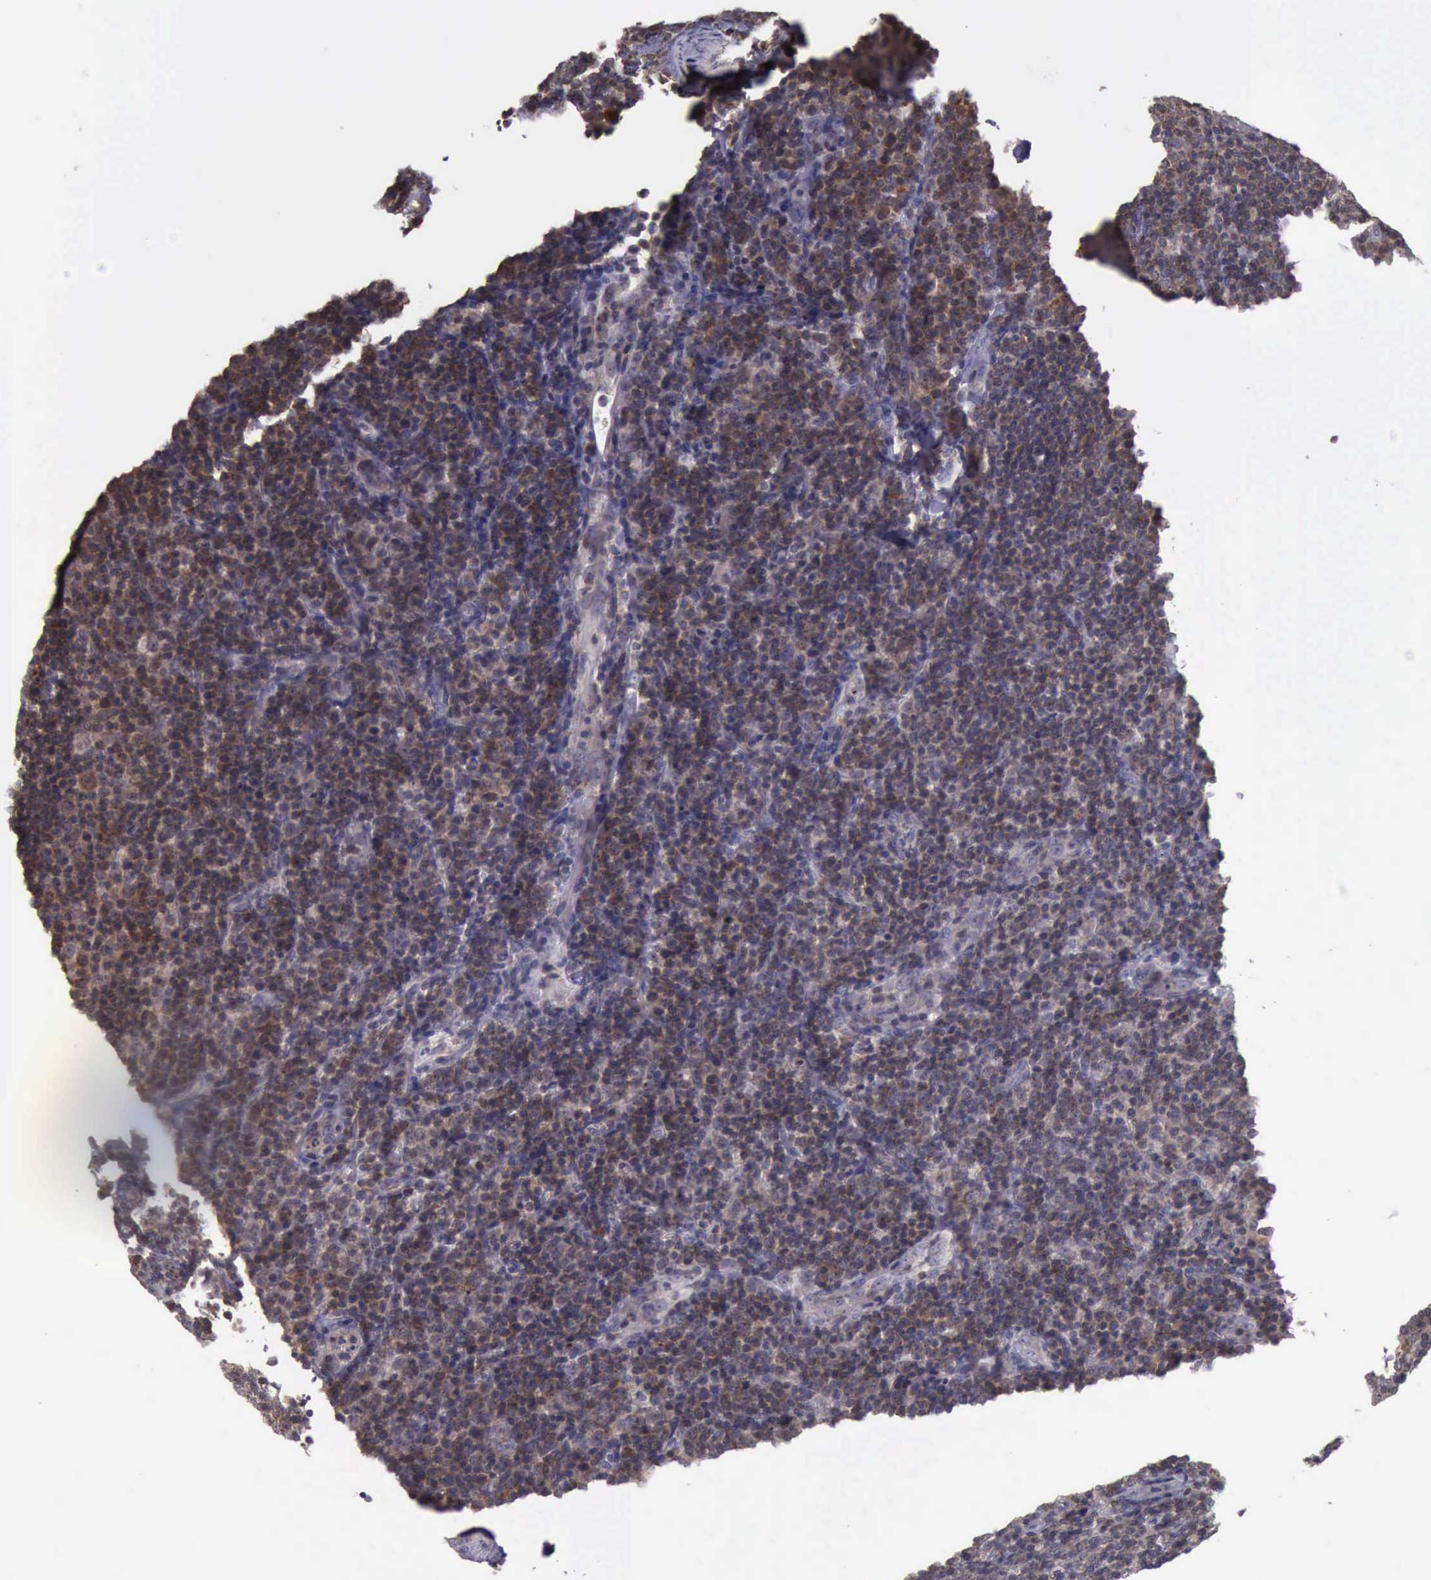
{"staining": {"intensity": "weak", "quantity": "<25%", "location": "cytoplasmic/membranous"}, "tissue": "lymphoma", "cell_type": "Tumor cells", "image_type": "cancer", "snomed": [{"axis": "morphology", "description": "Malignant lymphoma, non-Hodgkin's type, Low grade"}, {"axis": "topography", "description": "Lymph node"}], "caption": "Micrograph shows no protein expression in tumor cells of malignant lymphoma, non-Hodgkin's type (low-grade) tissue. Nuclei are stained in blue.", "gene": "RAB39B", "patient": {"sex": "male", "age": 74}}